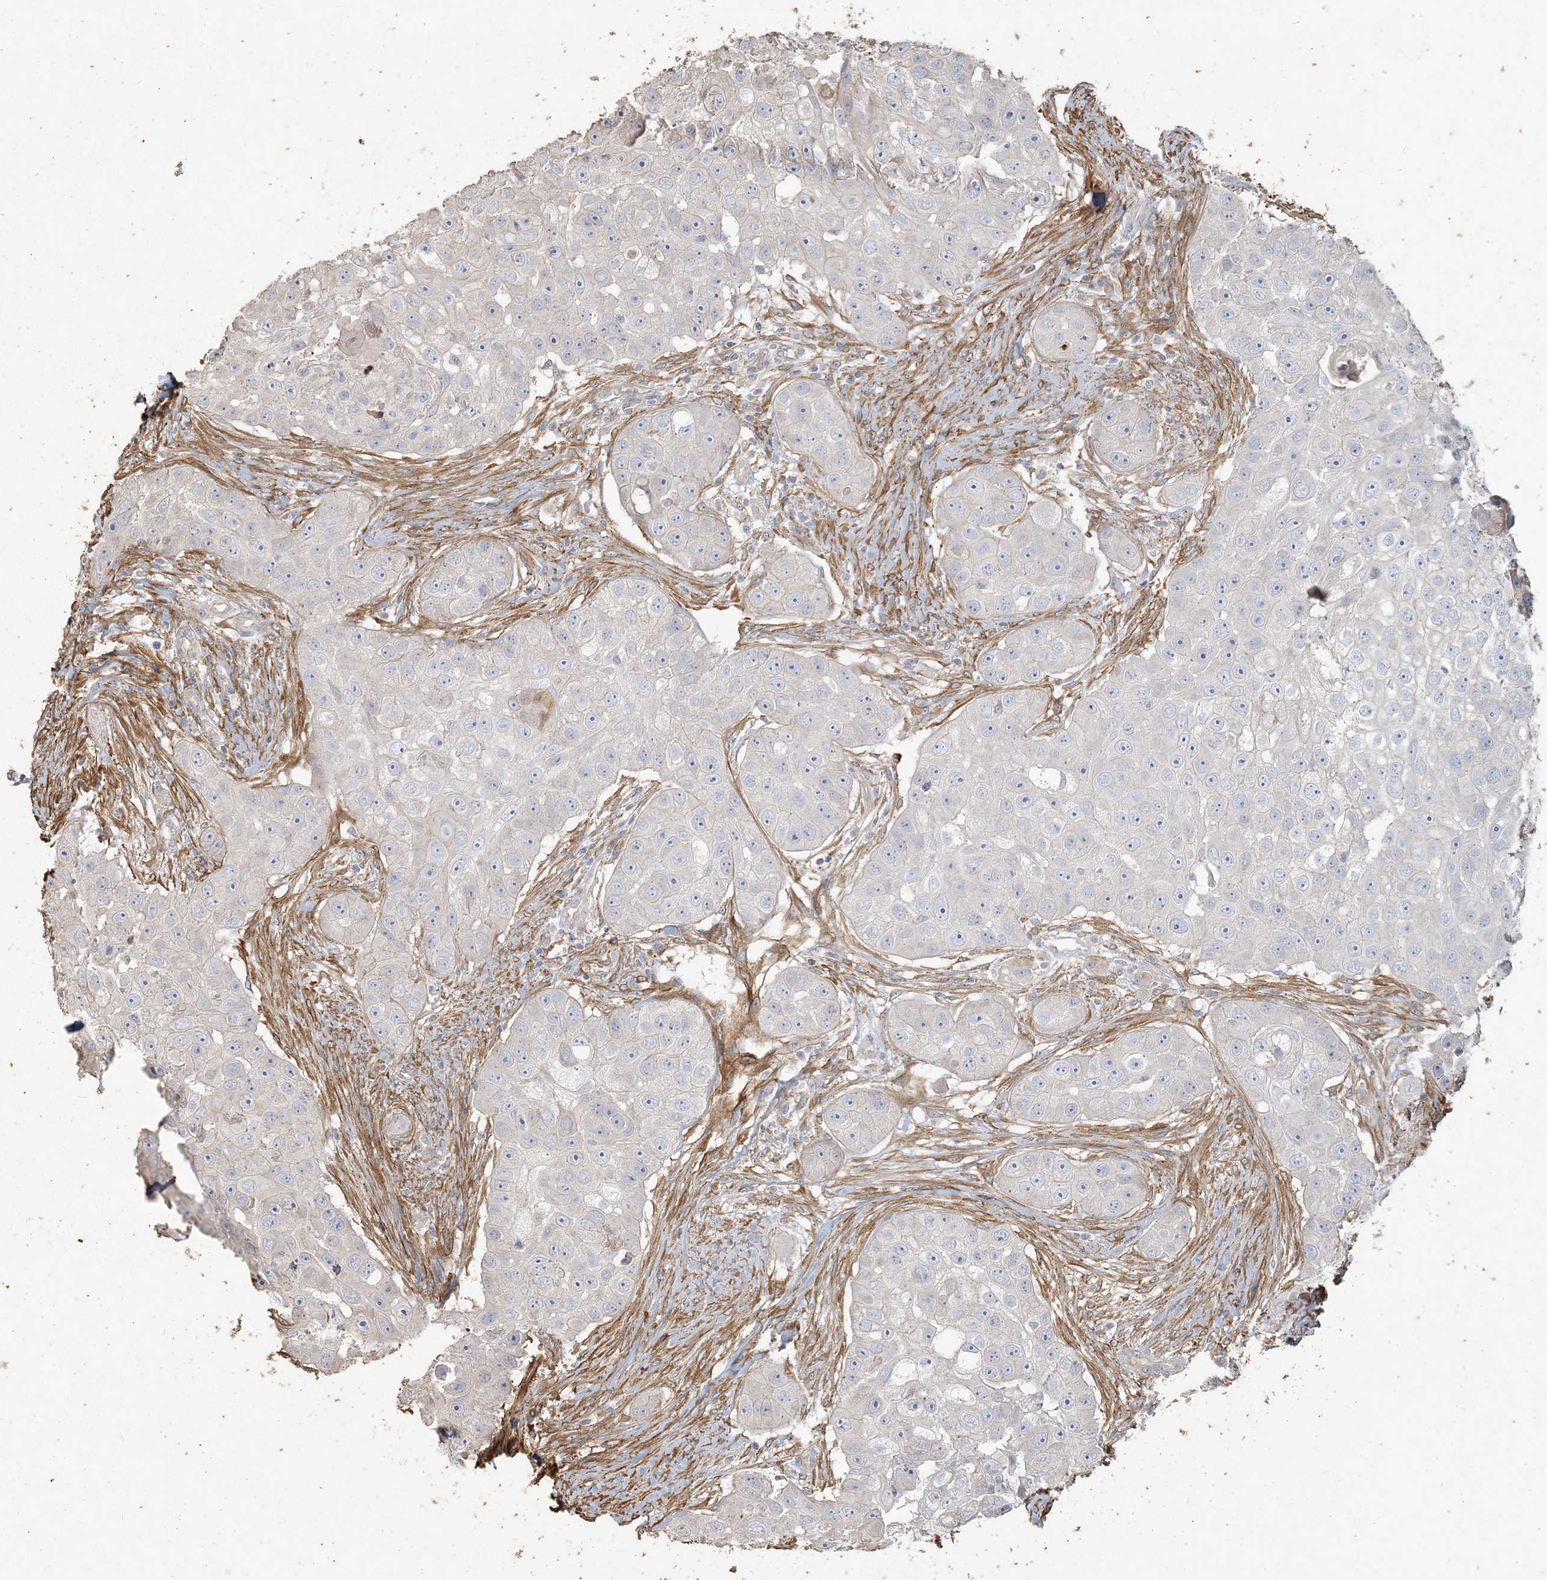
{"staining": {"intensity": "negative", "quantity": "none", "location": "none"}, "tissue": "head and neck cancer", "cell_type": "Tumor cells", "image_type": "cancer", "snomed": [{"axis": "morphology", "description": "Normal tissue, NOS"}, {"axis": "morphology", "description": "Squamous cell carcinoma, NOS"}, {"axis": "topography", "description": "Skeletal muscle"}, {"axis": "topography", "description": "Head-Neck"}], "caption": "This is a micrograph of immunohistochemistry (IHC) staining of squamous cell carcinoma (head and neck), which shows no staining in tumor cells.", "gene": "RNF145", "patient": {"sex": "male", "age": 51}}